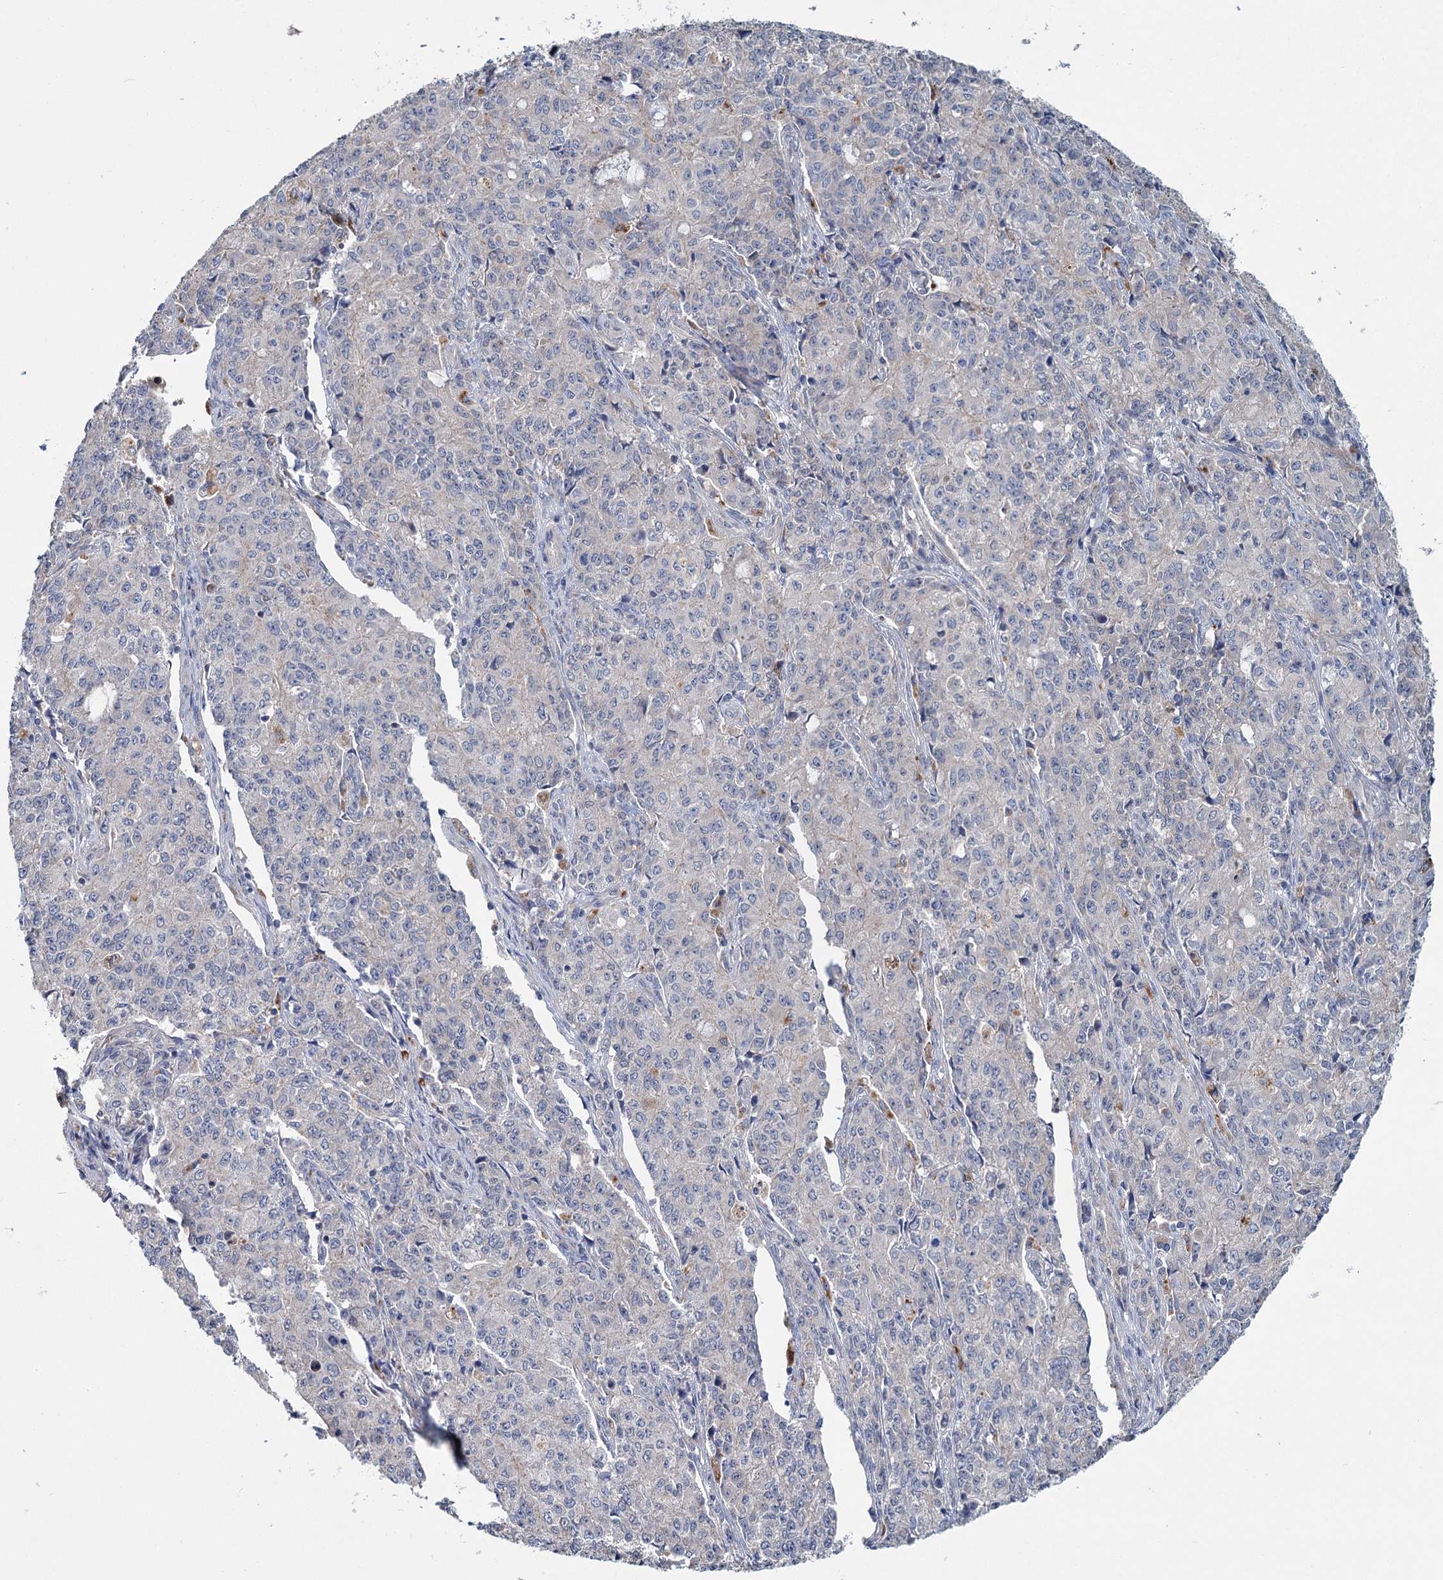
{"staining": {"intensity": "negative", "quantity": "none", "location": "none"}, "tissue": "endometrial cancer", "cell_type": "Tumor cells", "image_type": "cancer", "snomed": [{"axis": "morphology", "description": "Adenocarcinoma, NOS"}, {"axis": "topography", "description": "Endometrium"}], "caption": "DAB (3,3'-diaminobenzidine) immunohistochemical staining of adenocarcinoma (endometrial) demonstrates no significant positivity in tumor cells.", "gene": "ANKRD16", "patient": {"sex": "female", "age": 50}}